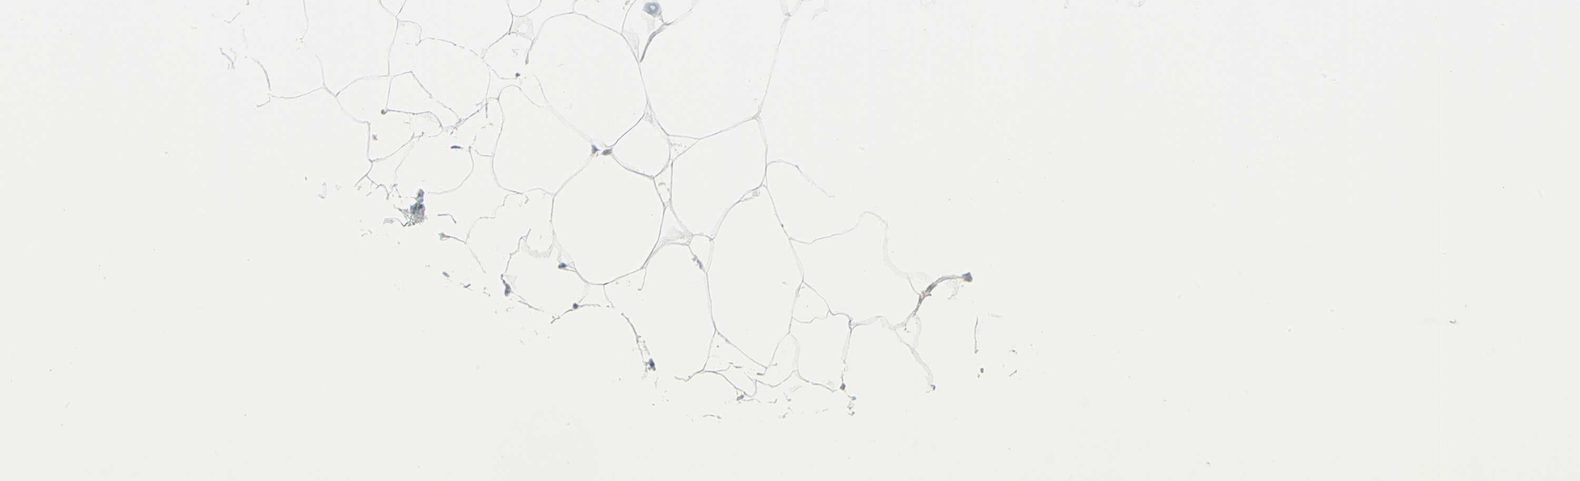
{"staining": {"intensity": "negative", "quantity": "none", "location": "none"}, "tissue": "adipose tissue", "cell_type": "Adipocytes", "image_type": "normal", "snomed": [{"axis": "morphology", "description": "Normal tissue, NOS"}, {"axis": "morphology", "description": "Duct carcinoma"}, {"axis": "topography", "description": "Breast"}, {"axis": "topography", "description": "Adipose tissue"}], "caption": "The image displays no staining of adipocytes in normal adipose tissue. Brightfield microscopy of immunohistochemistry stained with DAB (brown) and hematoxylin (blue), captured at high magnification.", "gene": "ALOX15", "patient": {"sex": "female", "age": 37}}